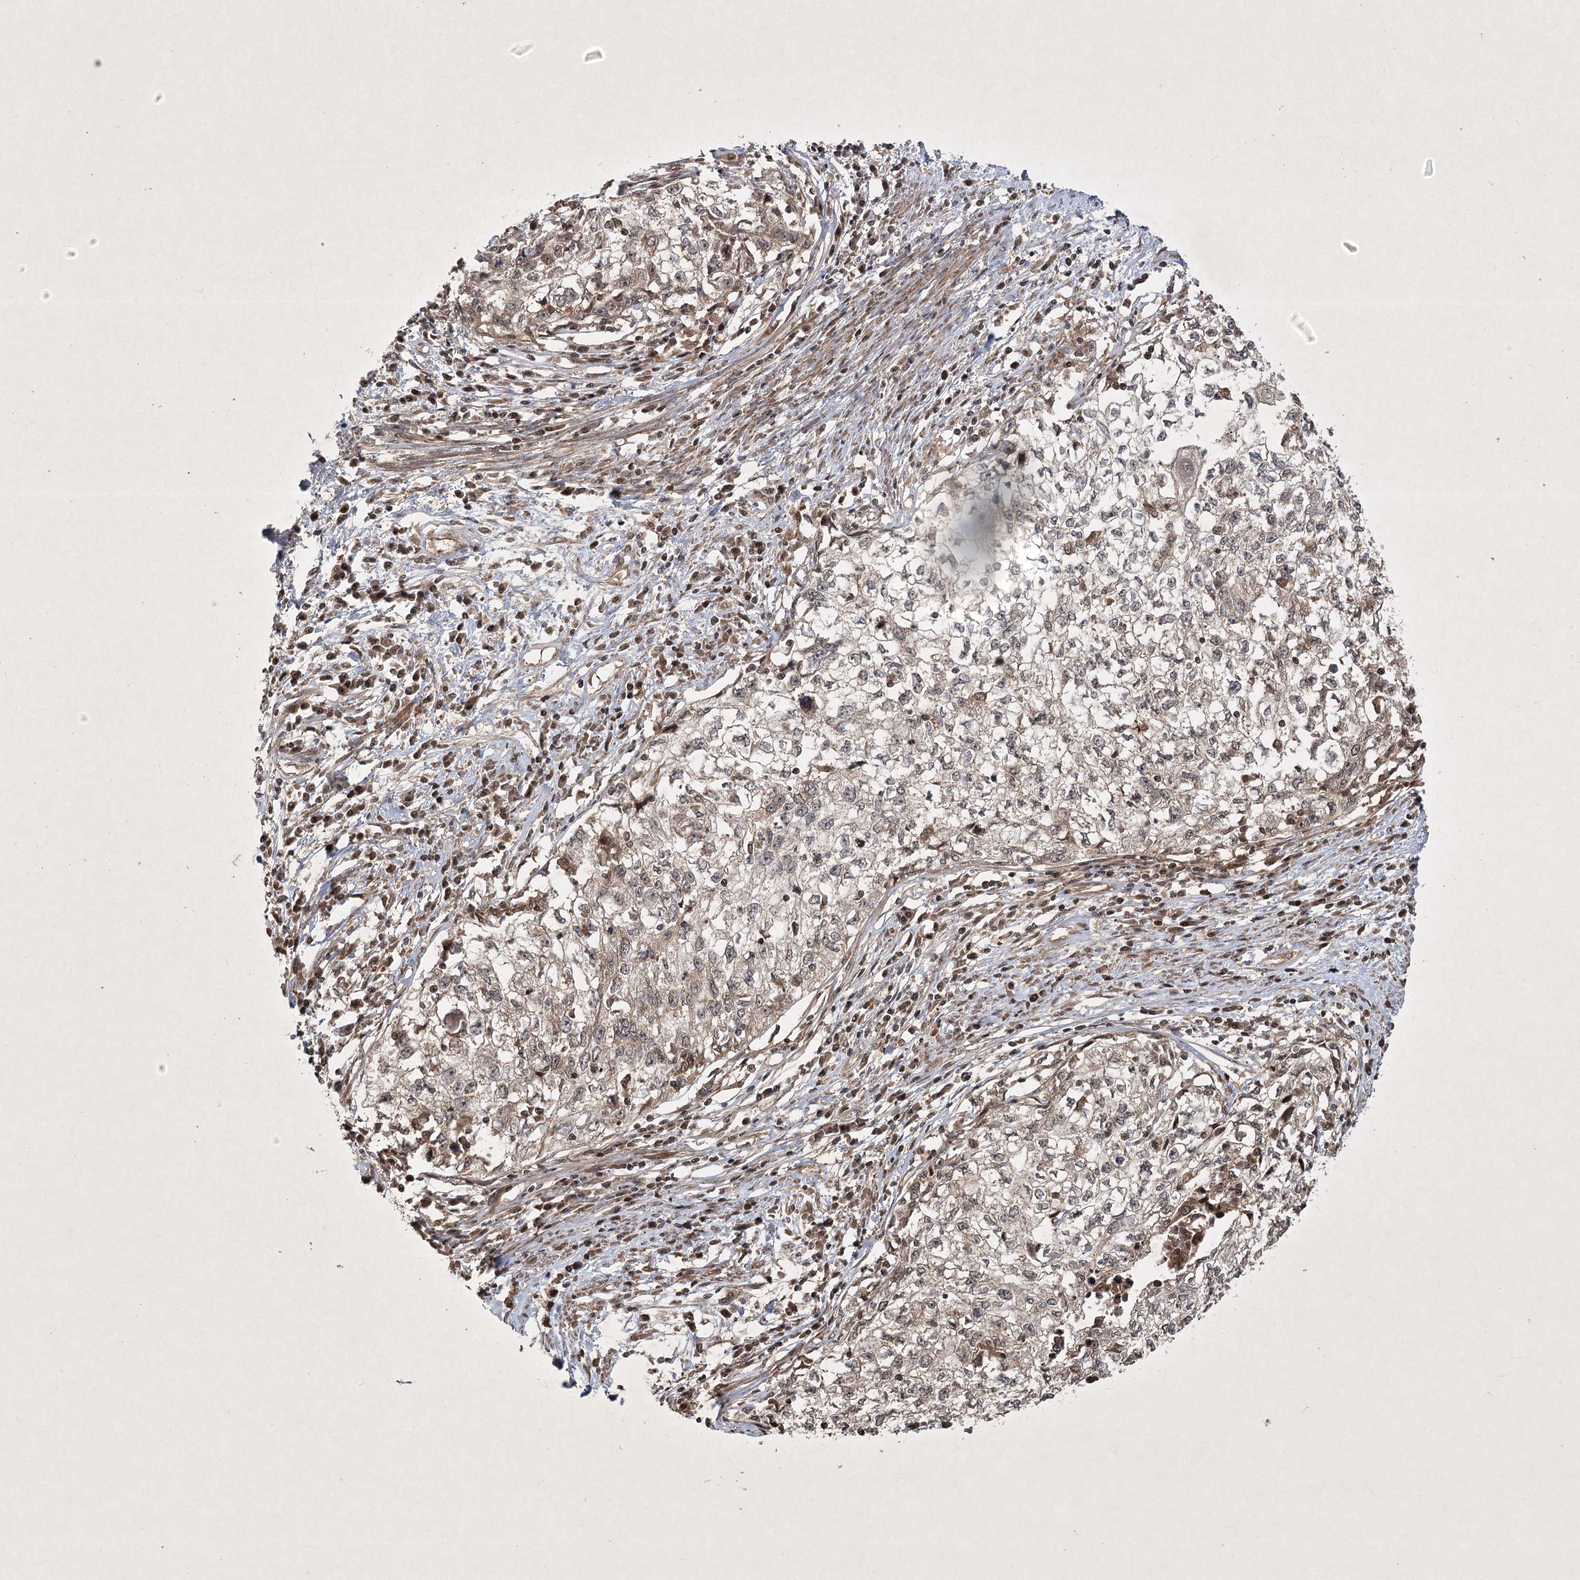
{"staining": {"intensity": "negative", "quantity": "none", "location": "none"}, "tissue": "cervical cancer", "cell_type": "Tumor cells", "image_type": "cancer", "snomed": [{"axis": "morphology", "description": "Squamous cell carcinoma, NOS"}, {"axis": "topography", "description": "Cervix"}], "caption": "A photomicrograph of cervical squamous cell carcinoma stained for a protein demonstrates no brown staining in tumor cells.", "gene": "INSIG2", "patient": {"sex": "female", "age": 57}}